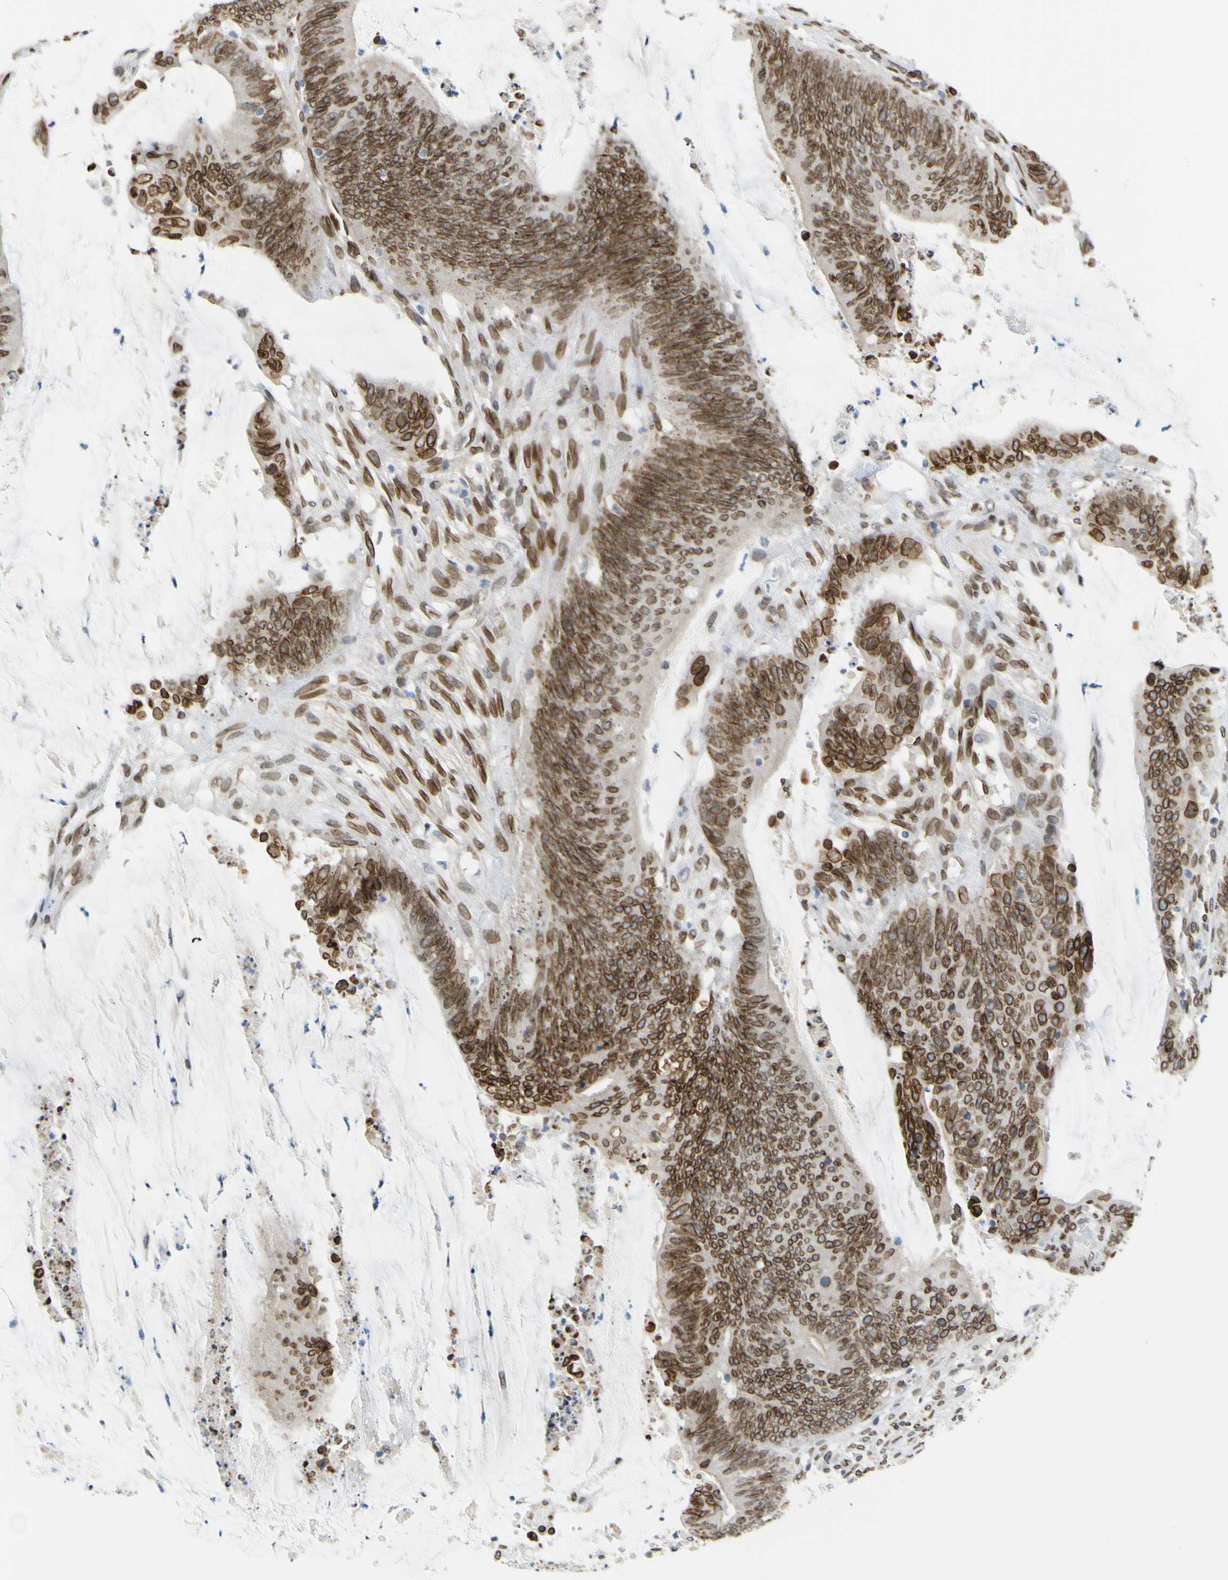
{"staining": {"intensity": "strong", "quantity": ">75%", "location": "cytoplasmic/membranous,nuclear"}, "tissue": "colorectal cancer", "cell_type": "Tumor cells", "image_type": "cancer", "snomed": [{"axis": "morphology", "description": "Adenocarcinoma, NOS"}, {"axis": "topography", "description": "Rectum"}], "caption": "Brown immunohistochemical staining in human colorectal cancer (adenocarcinoma) shows strong cytoplasmic/membranous and nuclear positivity in about >75% of tumor cells.", "gene": "SUN1", "patient": {"sex": "female", "age": 66}}